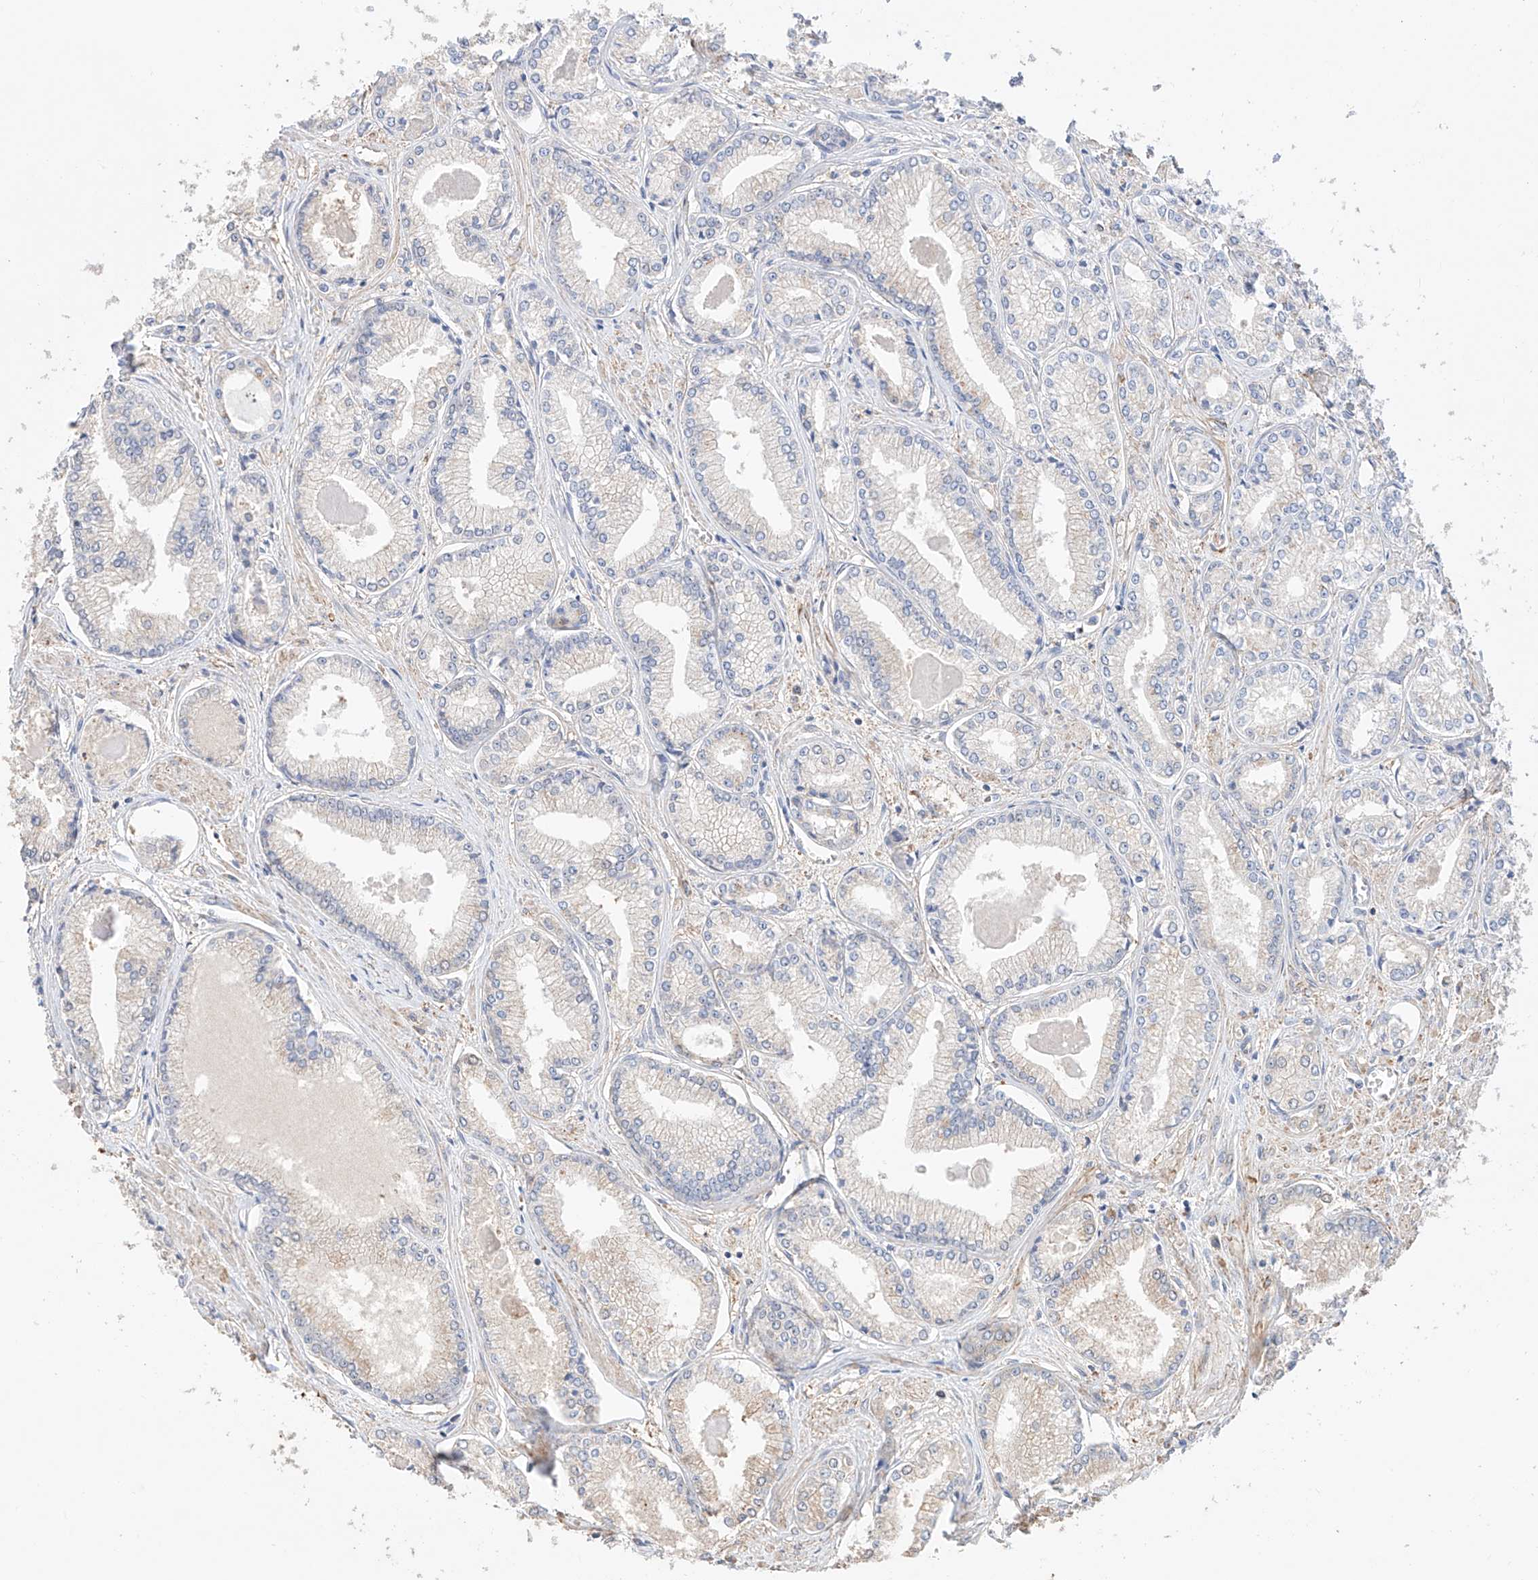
{"staining": {"intensity": "negative", "quantity": "none", "location": "none"}, "tissue": "prostate cancer", "cell_type": "Tumor cells", "image_type": "cancer", "snomed": [{"axis": "morphology", "description": "Adenocarcinoma, Low grade"}, {"axis": "topography", "description": "Prostate"}], "caption": "This is an immunohistochemistry image of human prostate adenocarcinoma (low-grade). There is no positivity in tumor cells.", "gene": "MOSPD1", "patient": {"sex": "male", "age": 60}}